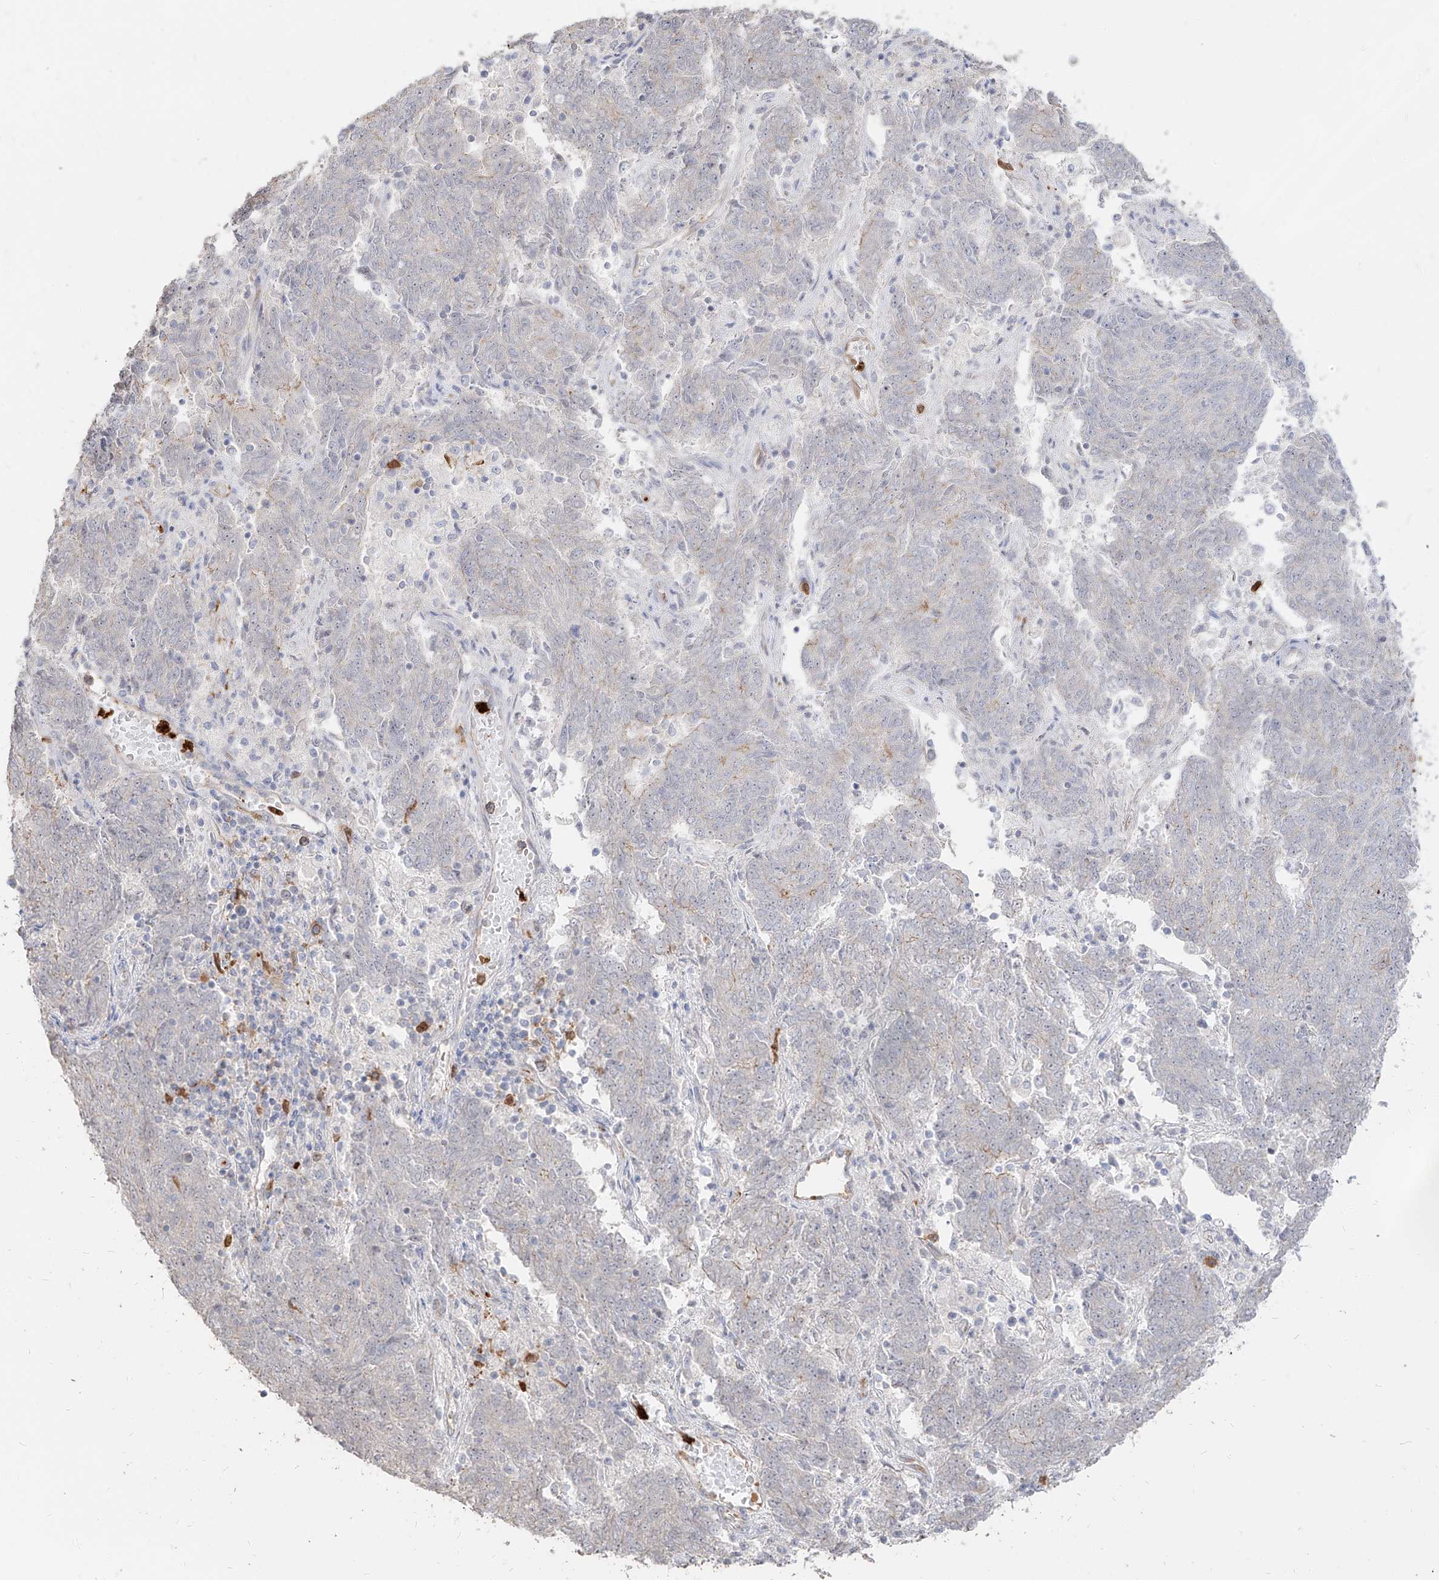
{"staining": {"intensity": "negative", "quantity": "none", "location": "none"}, "tissue": "endometrial cancer", "cell_type": "Tumor cells", "image_type": "cancer", "snomed": [{"axis": "morphology", "description": "Adenocarcinoma, NOS"}, {"axis": "topography", "description": "Endometrium"}], "caption": "Endometrial cancer stained for a protein using immunohistochemistry (IHC) demonstrates no staining tumor cells.", "gene": "ZNF227", "patient": {"sex": "female", "age": 80}}